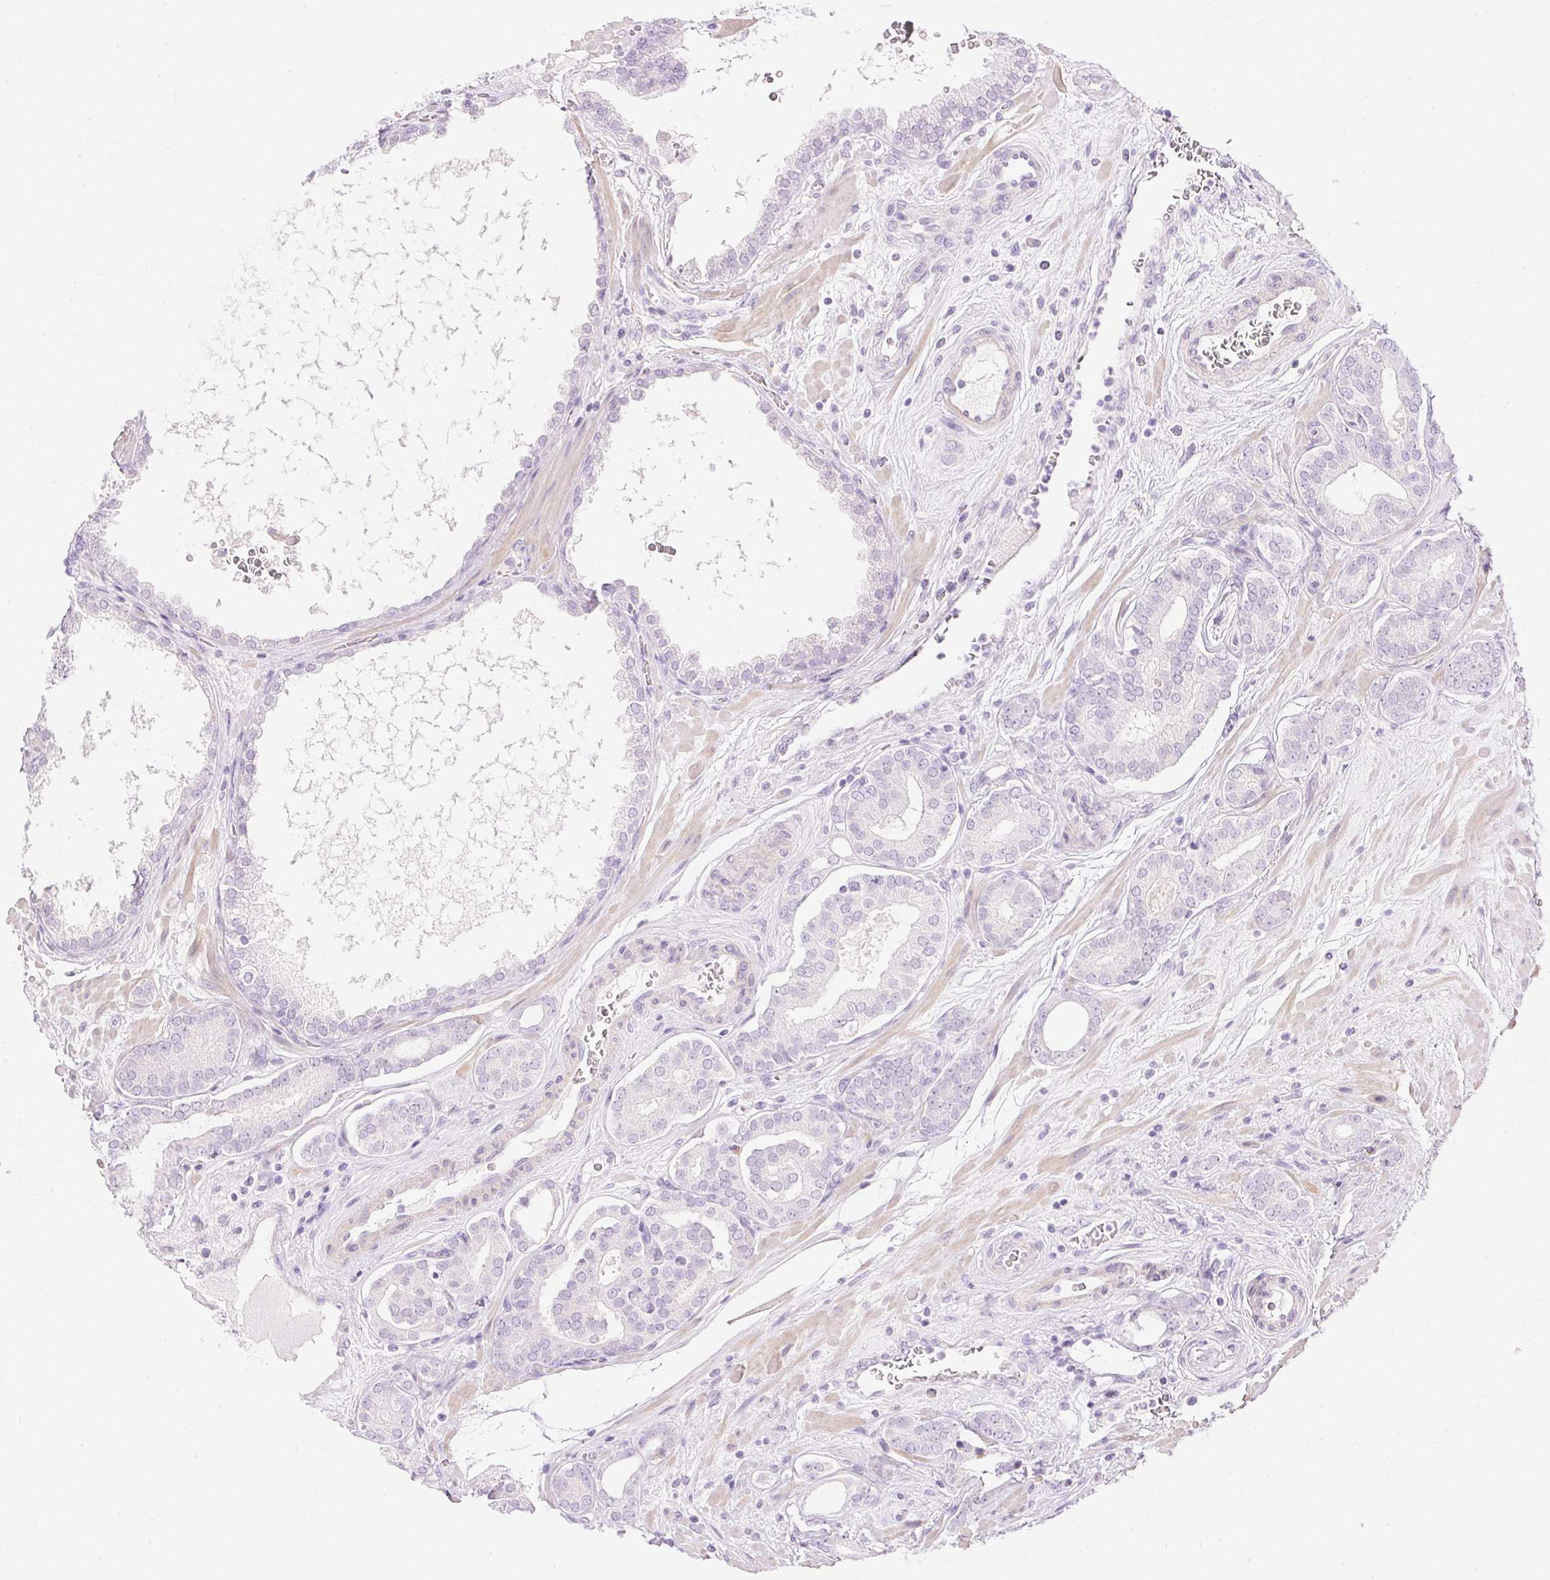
{"staining": {"intensity": "negative", "quantity": "none", "location": "none"}, "tissue": "prostate cancer", "cell_type": "Tumor cells", "image_type": "cancer", "snomed": [{"axis": "morphology", "description": "Adenocarcinoma, High grade"}, {"axis": "topography", "description": "Prostate"}], "caption": "The histopathology image reveals no significant positivity in tumor cells of prostate high-grade adenocarcinoma. The staining is performed using DAB (3,3'-diaminobenzidine) brown chromogen with nuclei counter-stained in using hematoxylin.", "gene": "CTRL", "patient": {"sex": "male", "age": 66}}